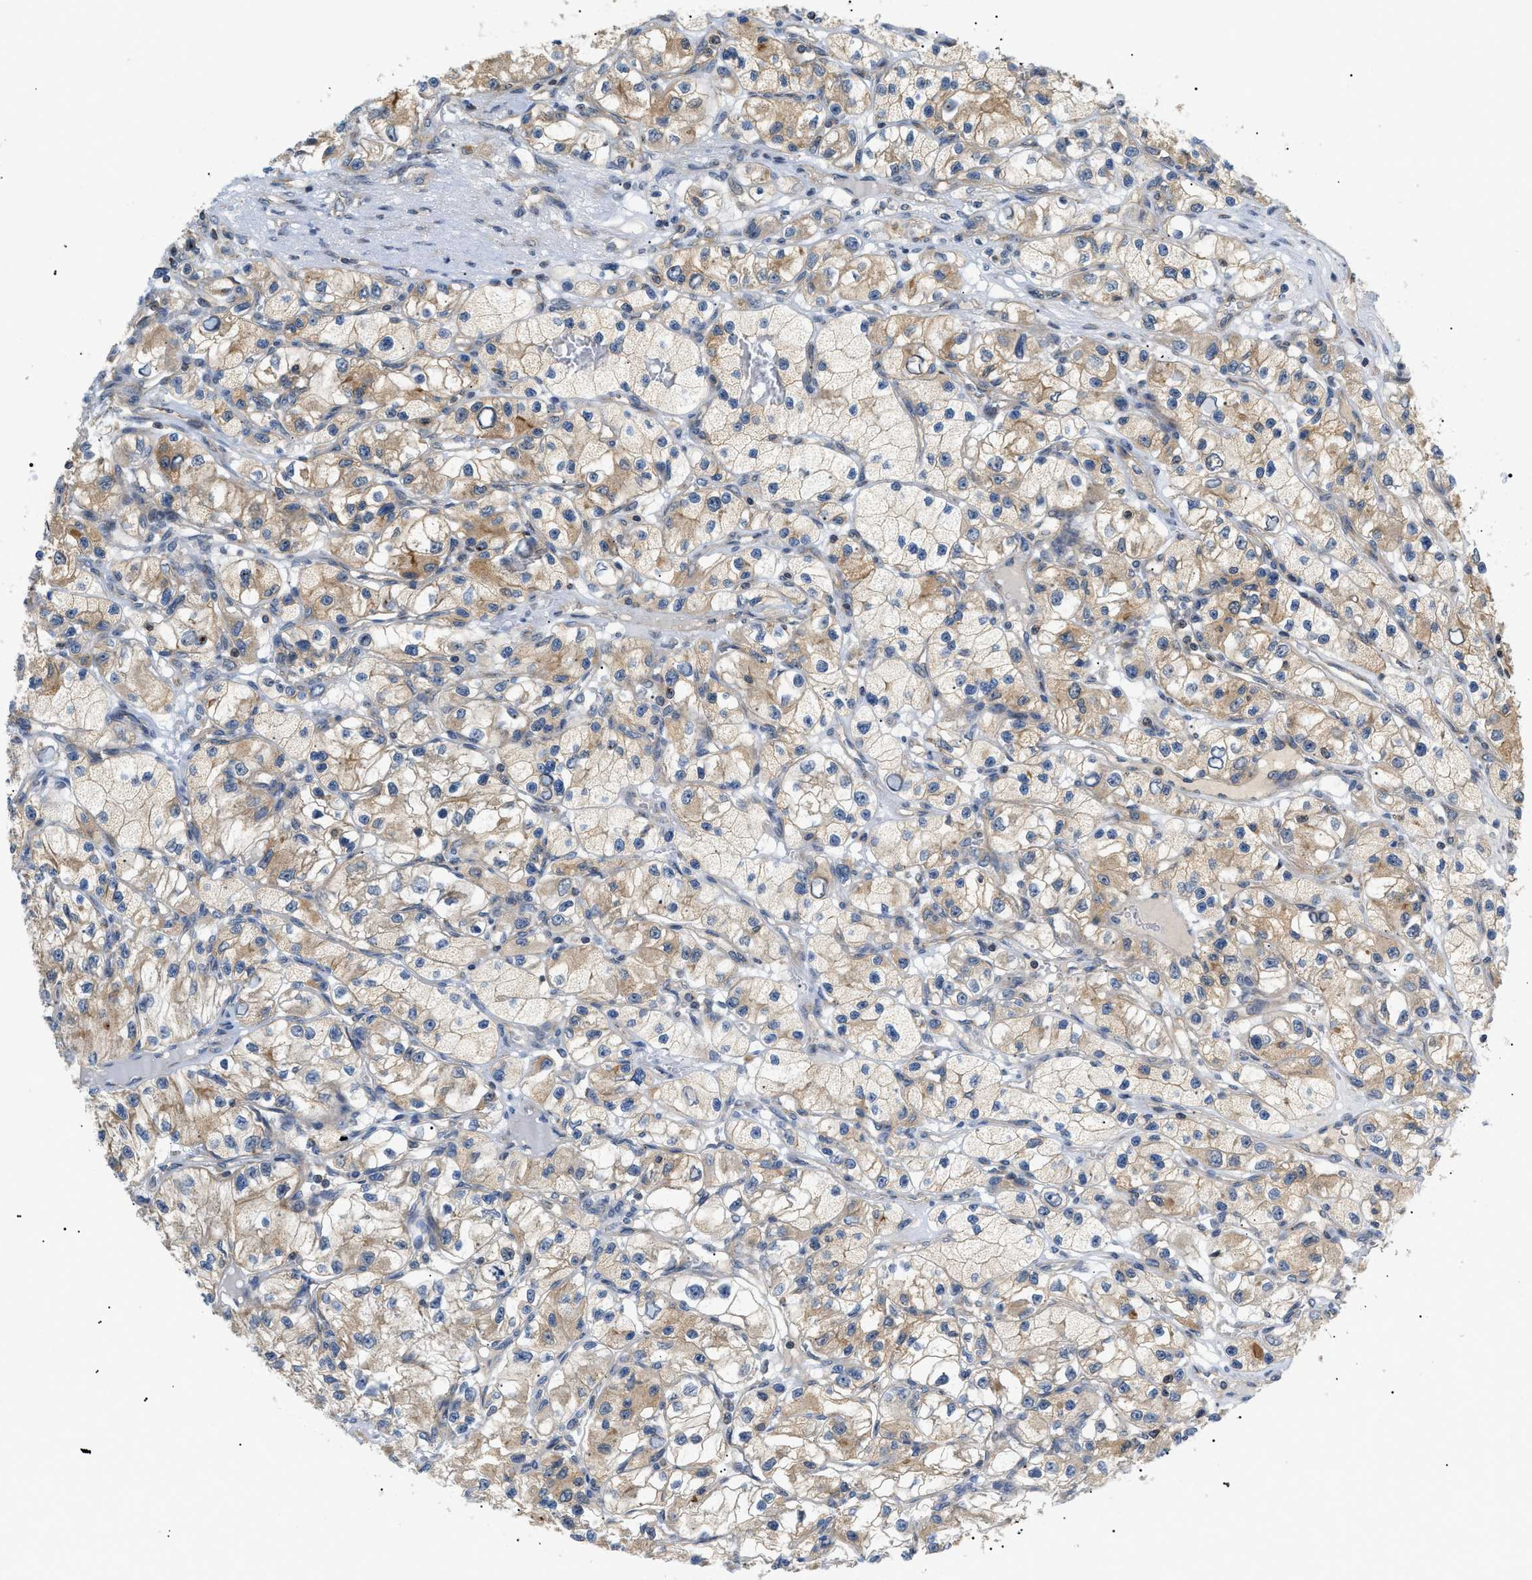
{"staining": {"intensity": "moderate", "quantity": ">75%", "location": "cytoplasmic/membranous"}, "tissue": "renal cancer", "cell_type": "Tumor cells", "image_type": "cancer", "snomed": [{"axis": "morphology", "description": "Adenocarcinoma, NOS"}, {"axis": "topography", "description": "Kidney"}], "caption": "An image of human adenocarcinoma (renal) stained for a protein reveals moderate cytoplasmic/membranous brown staining in tumor cells.", "gene": "ZBTB11", "patient": {"sex": "female", "age": 57}}